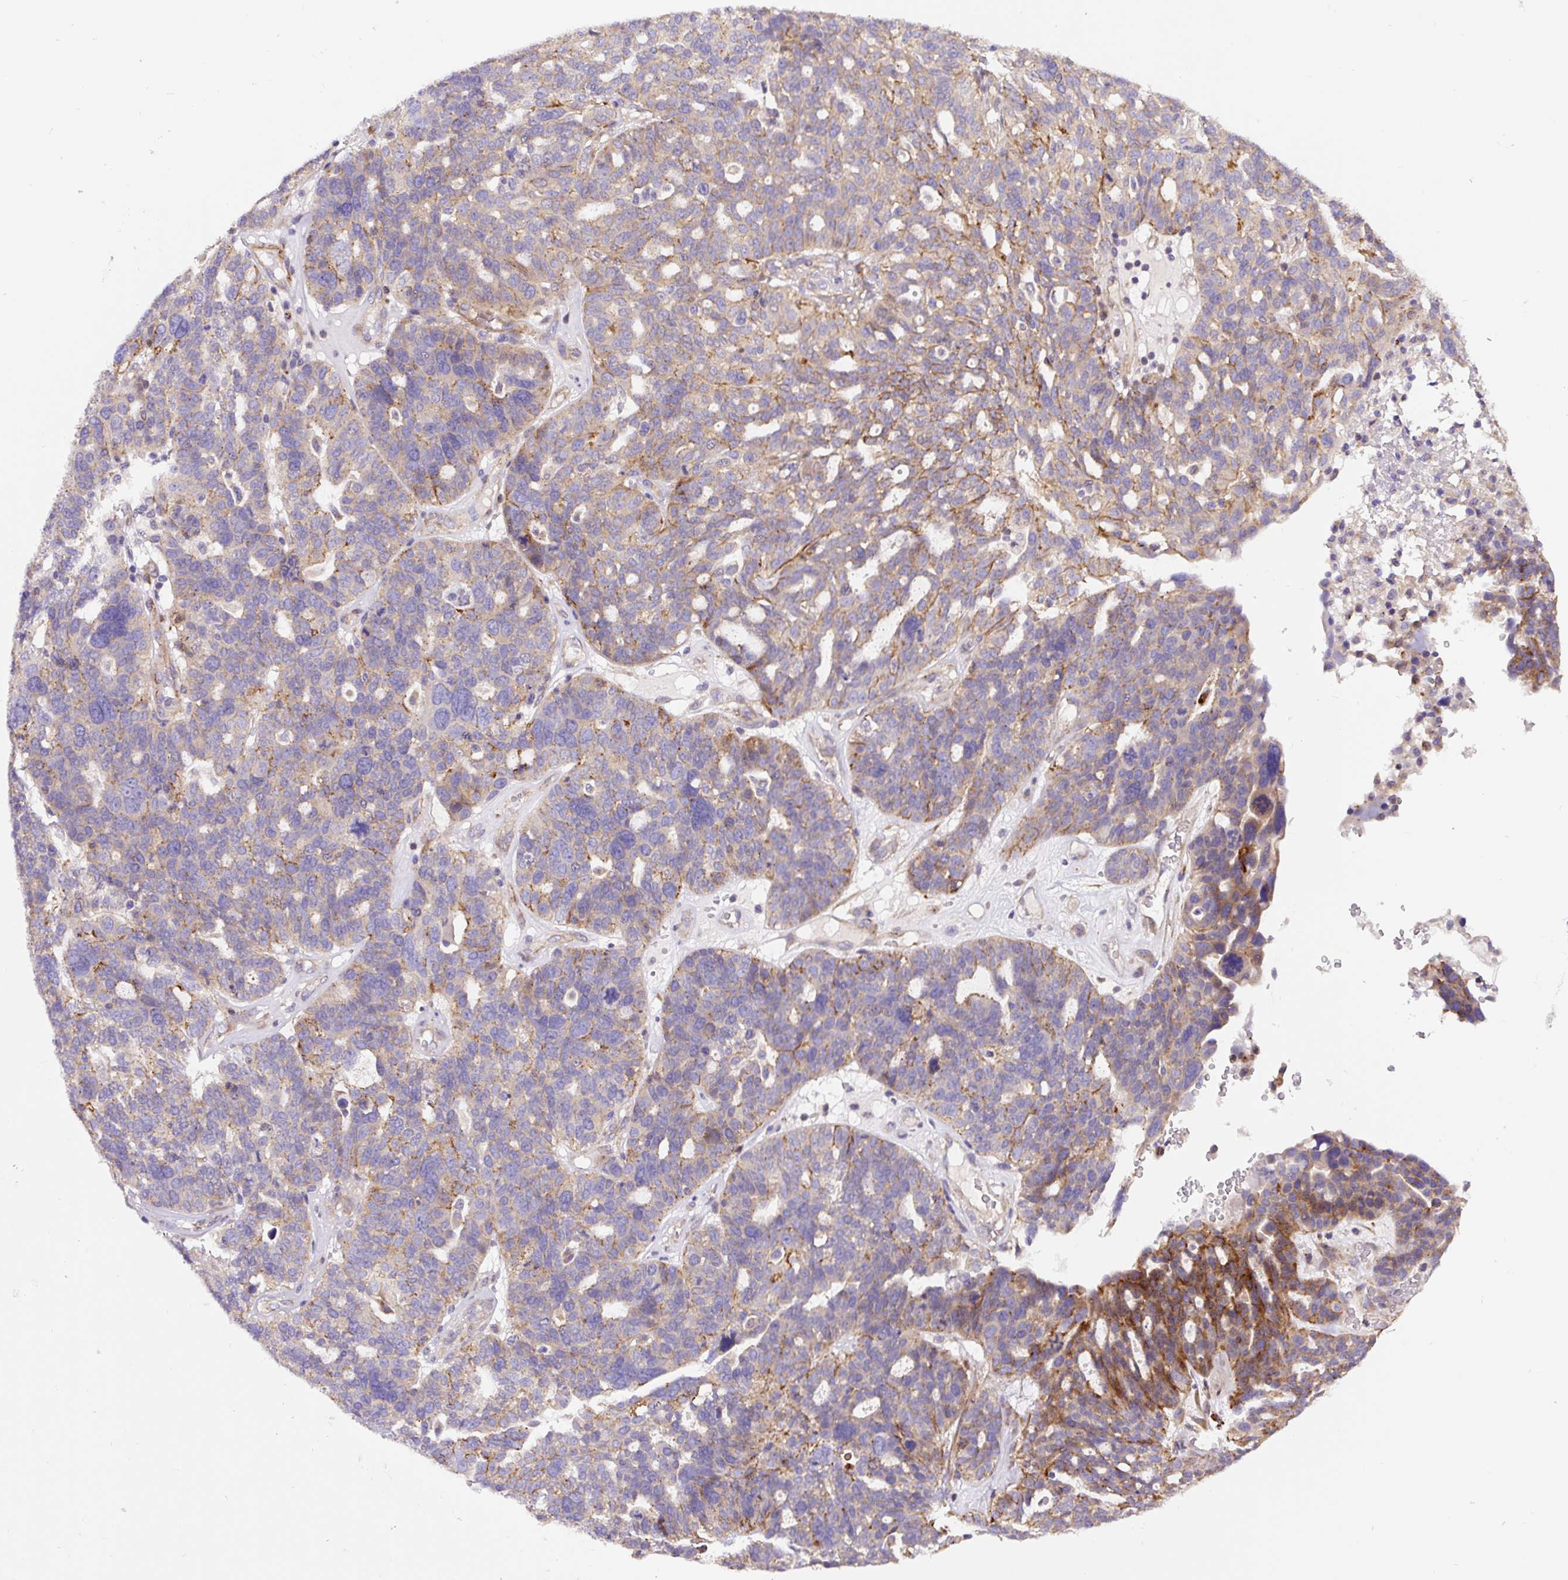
{"staining": {"intensity": "moderate", "quantity": "<25%", "location": "cytoplasmic/membranous"}, "tissue": "ovarian cancer", "cell_type": "Tumor cells", "image_type": "cancer", "snomed": [{"axis": "morphology", "description": "Cystadenocarcinoma, serous, NOS"}, {"axis": "topography", "description": "Ovary"}], "caption": "Ovarian cancer stained for a protein displays moderate cytoplasmic/membranous positivity in tumor cells. The staining is performed using DAB brown chromogen to label protein expression. The nuclei are counter-stained blue using hematoxylin.", "gene": "RNF170", "patient": {"sex": "female", "age": 59}}